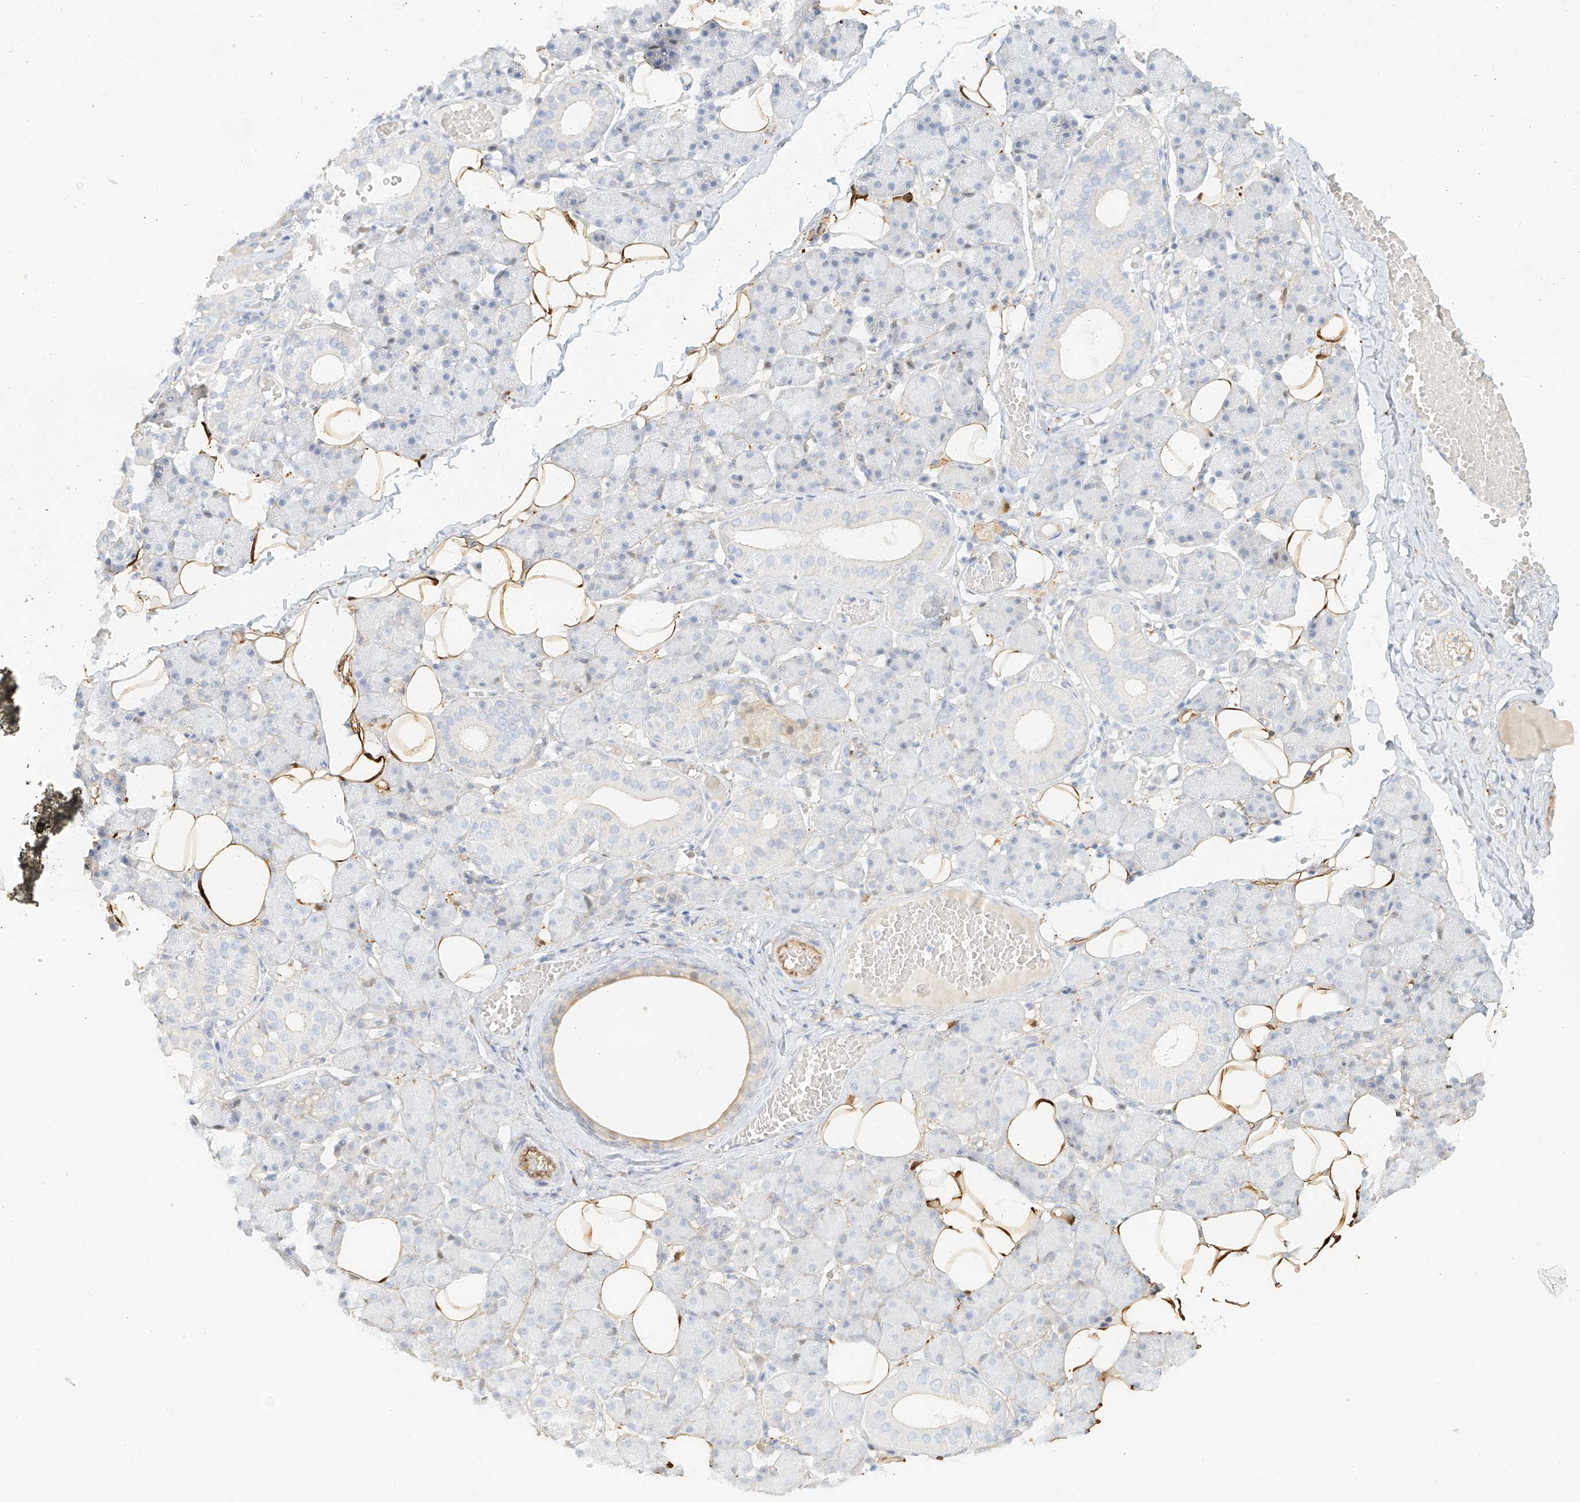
{"staining": {"intensity": "negative", "quantity": "none", "location": "none"}, "tissue": "salivary gland", "cell_type": "Glandular cells", "image_type": "normal", "snomed": [{"axis": "morphology", "description": "Normal tissue, NOS"}, {"axis": "topography", "description": "Salivary gland"}], "caption": "Immunohistochemistry image of unremarkable salivary gland stained for a protein (brown), which exhibits no positivity in glandular cells.", "gene": "UPK1B", "patient": {"sex": "female", "age": 33}}